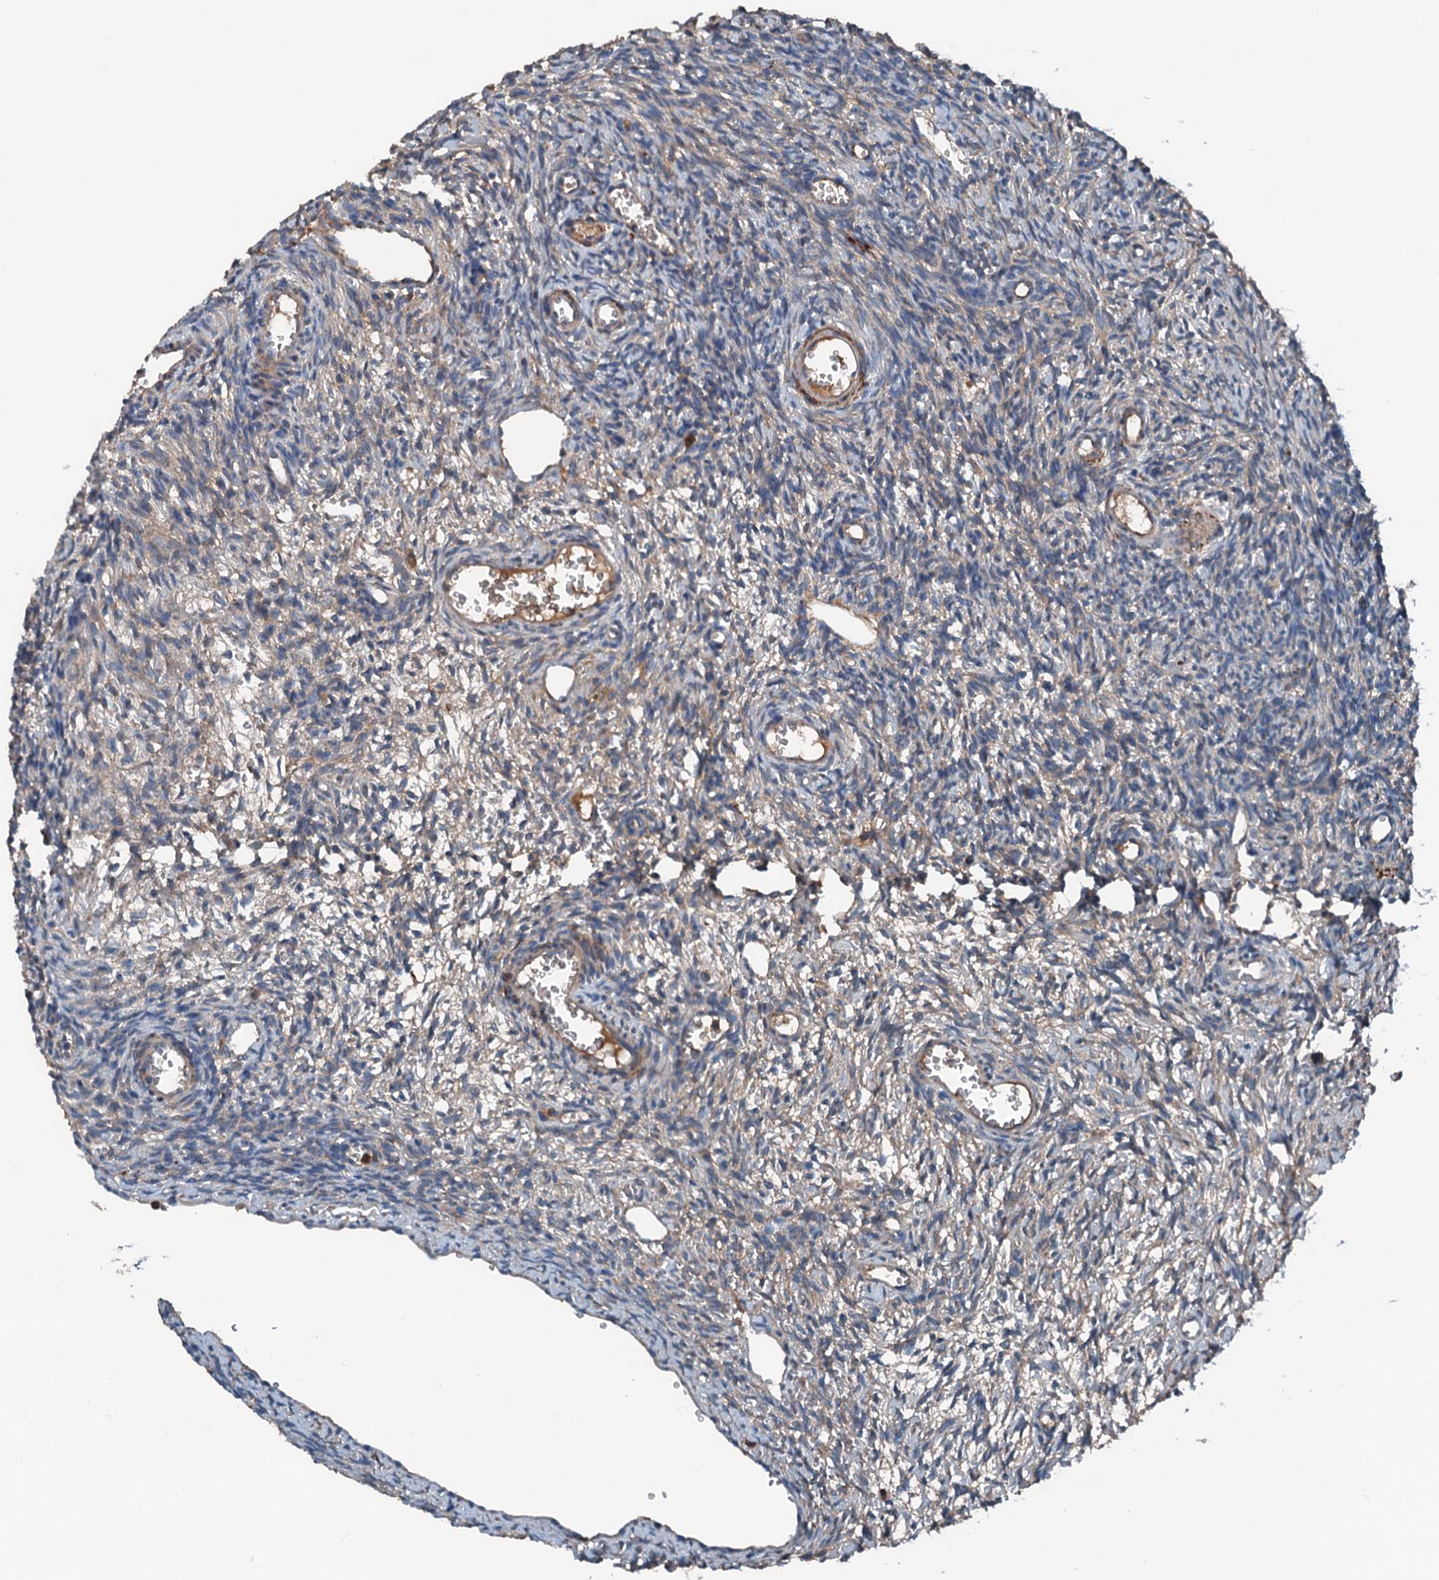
{"staining": {"intensity": "negative", "quantity": "none", "location": "none"}, "tissue": "ovary", "cell_type": "Ovarian stroma cells", "image_type": "normal", "snomed": [{"axis": "morphology", "description": "Normal tissue, NOS"}, {"axis": "topography", "description": "Ovary"}], "caption": "This is a micrograph of immunohistochemistry (IHC) staining of benign ovary, which shows no expression in ovarian stroma cells.", "gene": "PDSS1", "patient": {"sex": "female", "age": 39}}